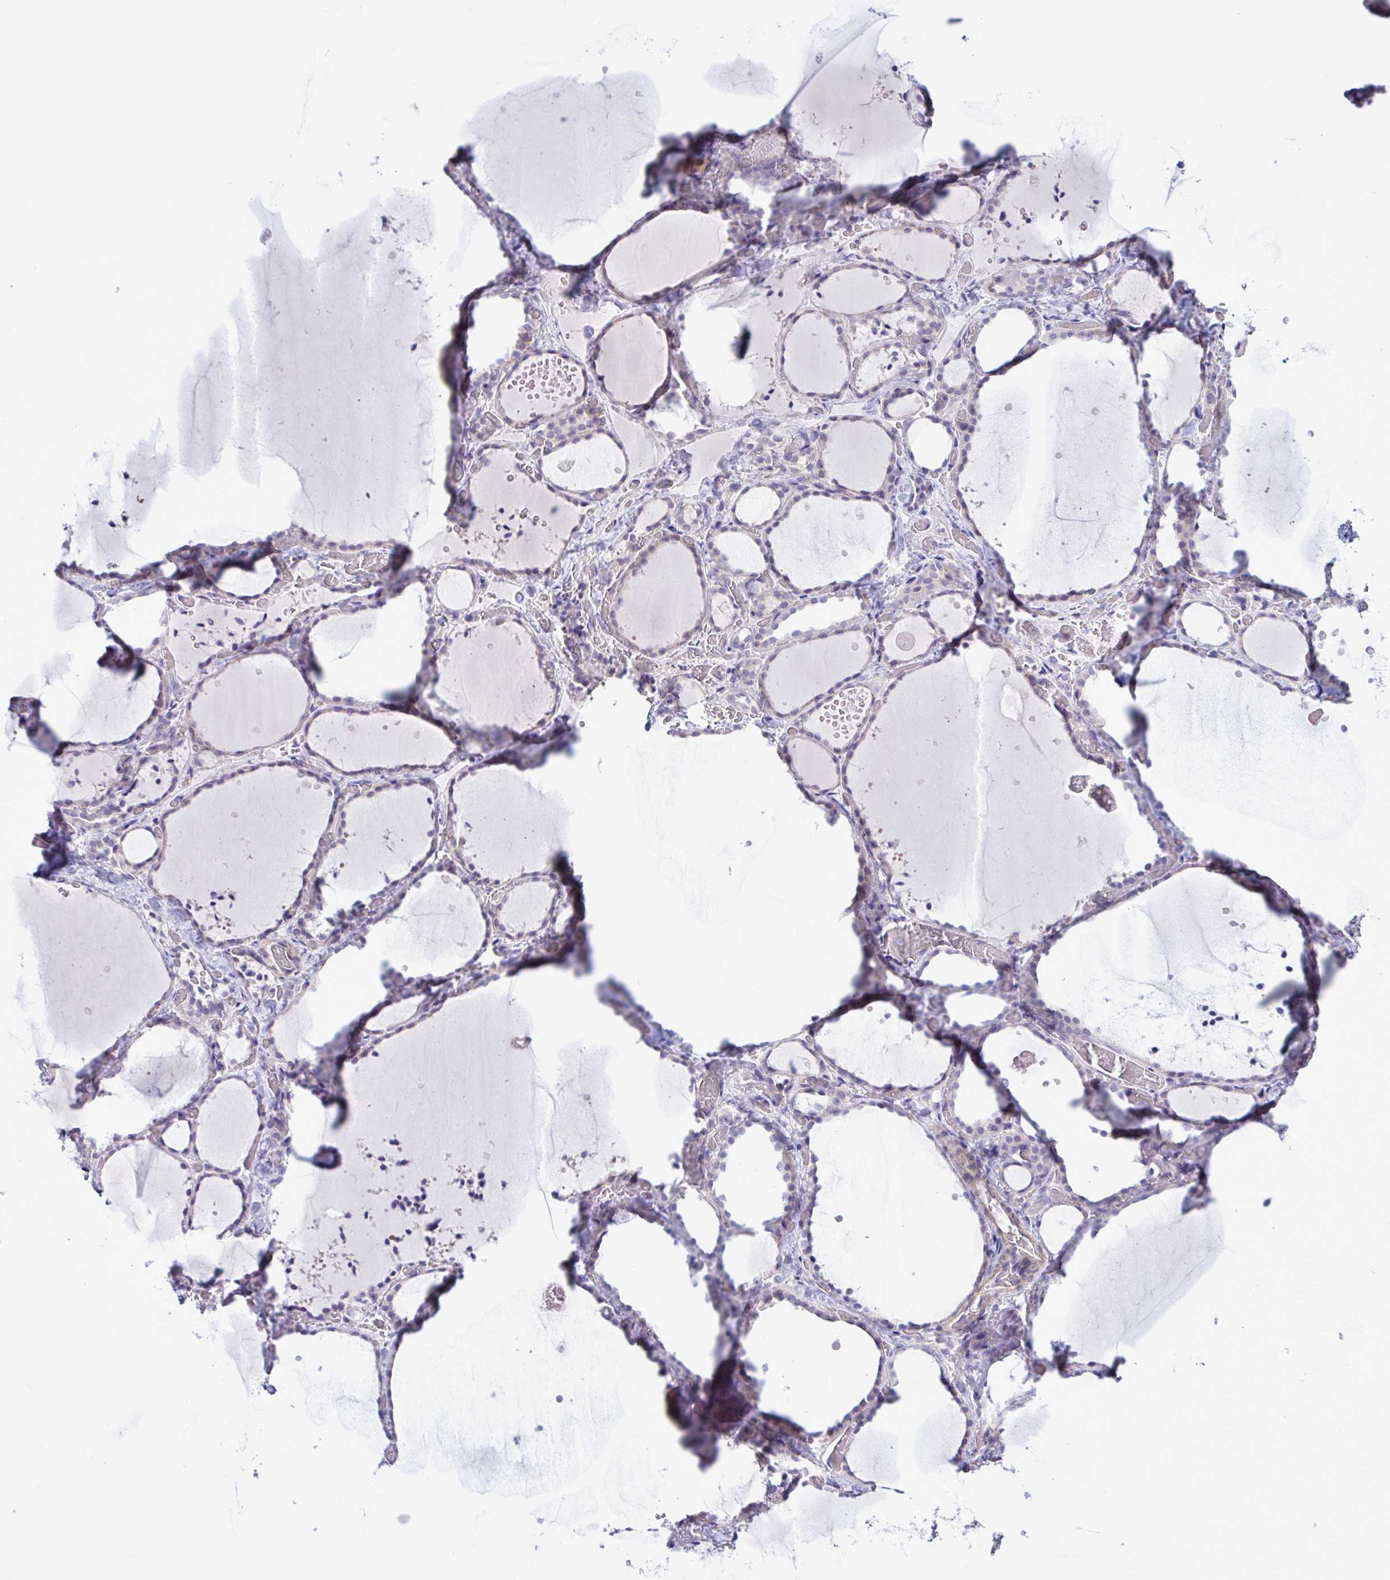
{"staining": {"intensity": "negative", "quantity": "none", "location": "none"}, "tissue": "thyroid gland", "cell_type": "Glandular cells", "image_type": "normal", "snomed": [{"axis": "morphology", "description": "Normal tissue, NOS"}, {"axis": "topography", "description": "Thyroid gland"}], "caption": "This is an immunohistochemistry (IHC) micrograph of benign thyroid gland. There is no positivity in glandular cells.", "gene": "SYNPO2L", "patient": {"sex": "female", "age": 36}}